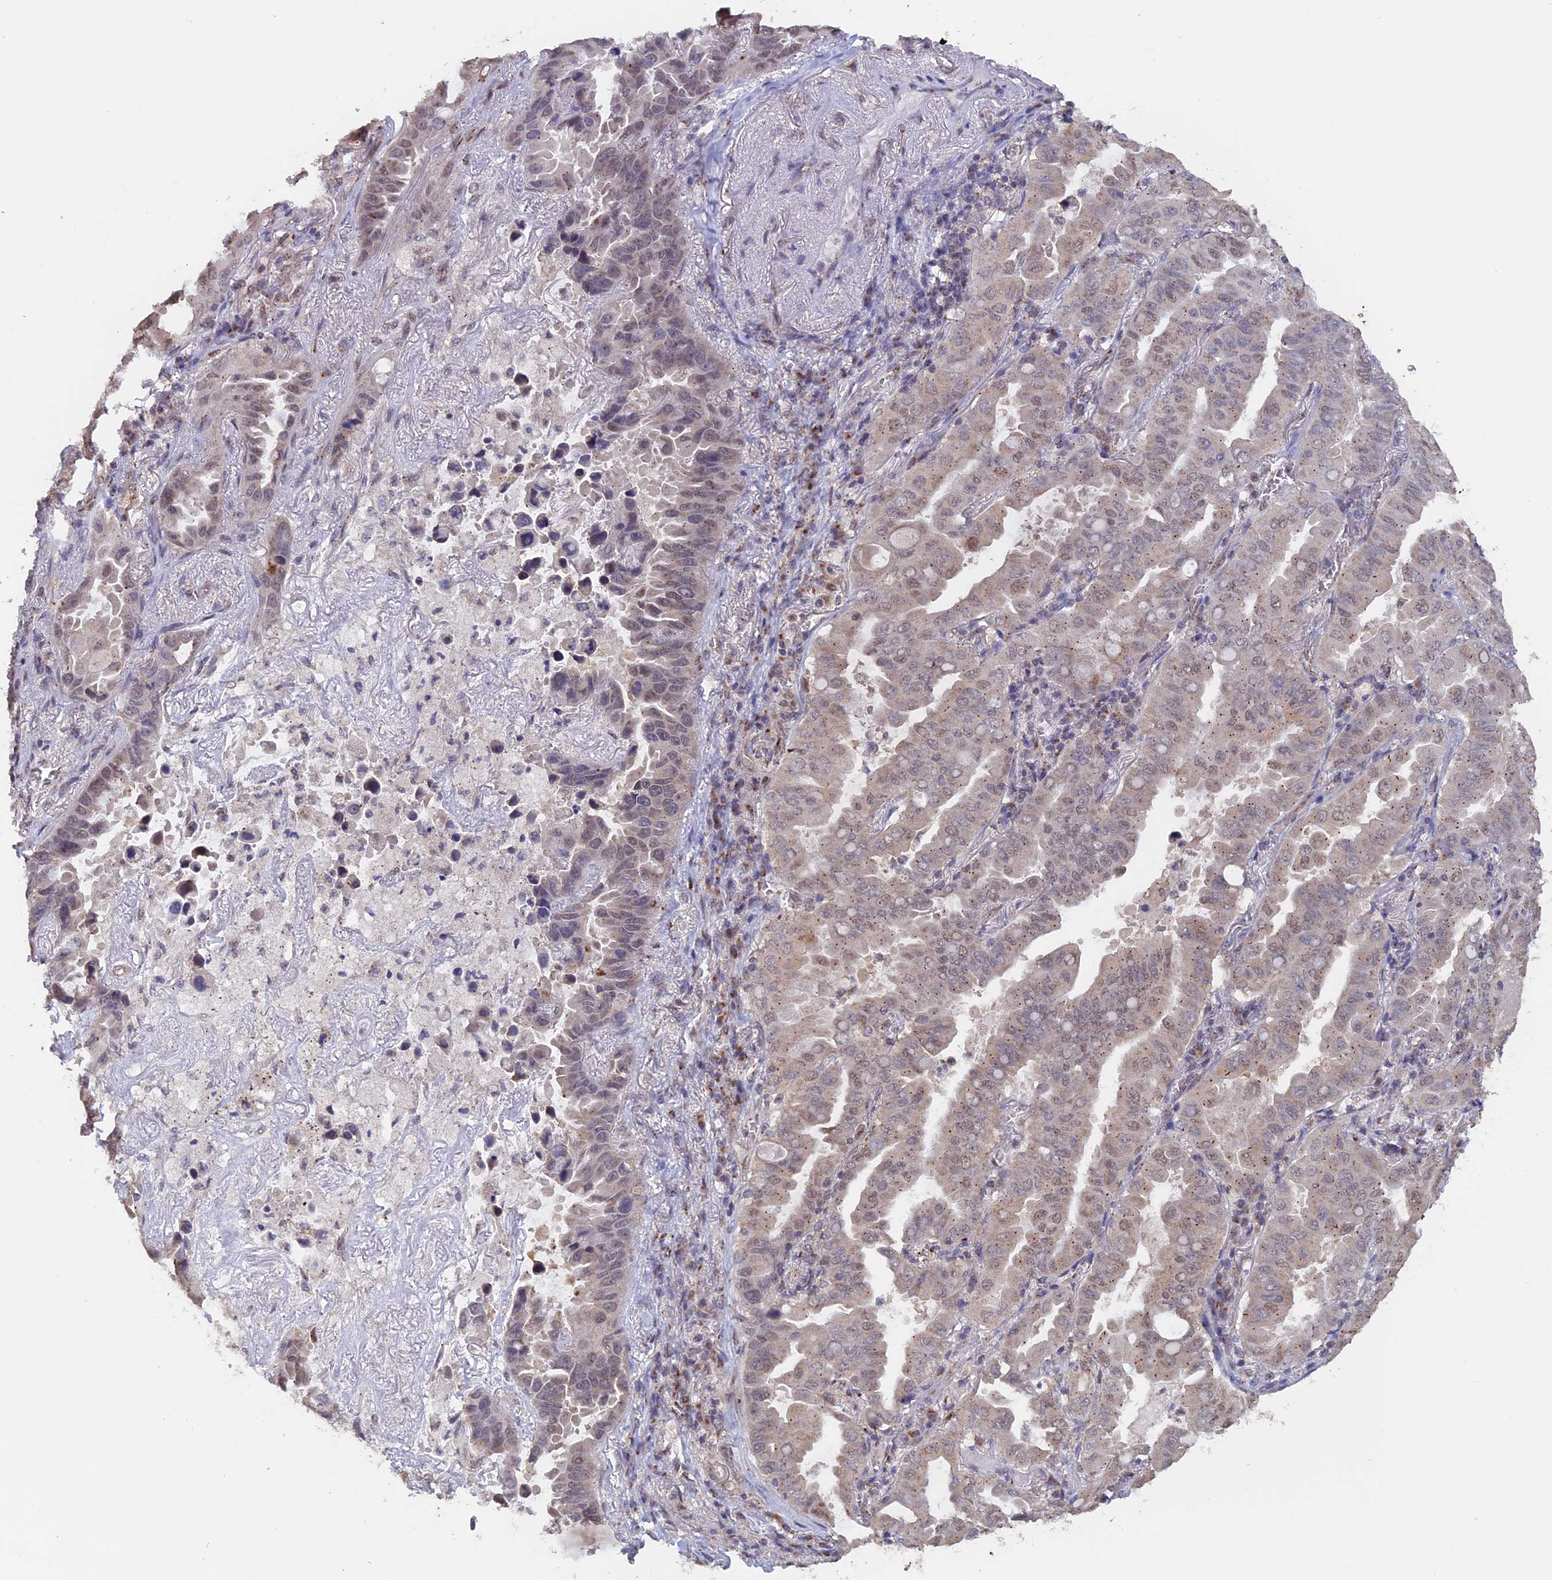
{"staining": {"intensity": "weak", "quantity": "25%-75%", "location": "cytoplasmic/membranous,nuclear"}, "tissue": "lung cancer", "cell_type": "Tumor cells", "image_type": "cancer", "snomed": [{"axis": "morphology", "description": "Adenocarcinoma, NOS"}, {"axis": "topography", "description": "Lung"}], "caption": "A photomicrograph of adenocarcinoma (lung) stained for a protein reveals weak cytoplasmic/membranous and nuclear brown staining in tumor cells.", "gene": "PIGQ", "patient": {"sex": "male", "age": 64}}